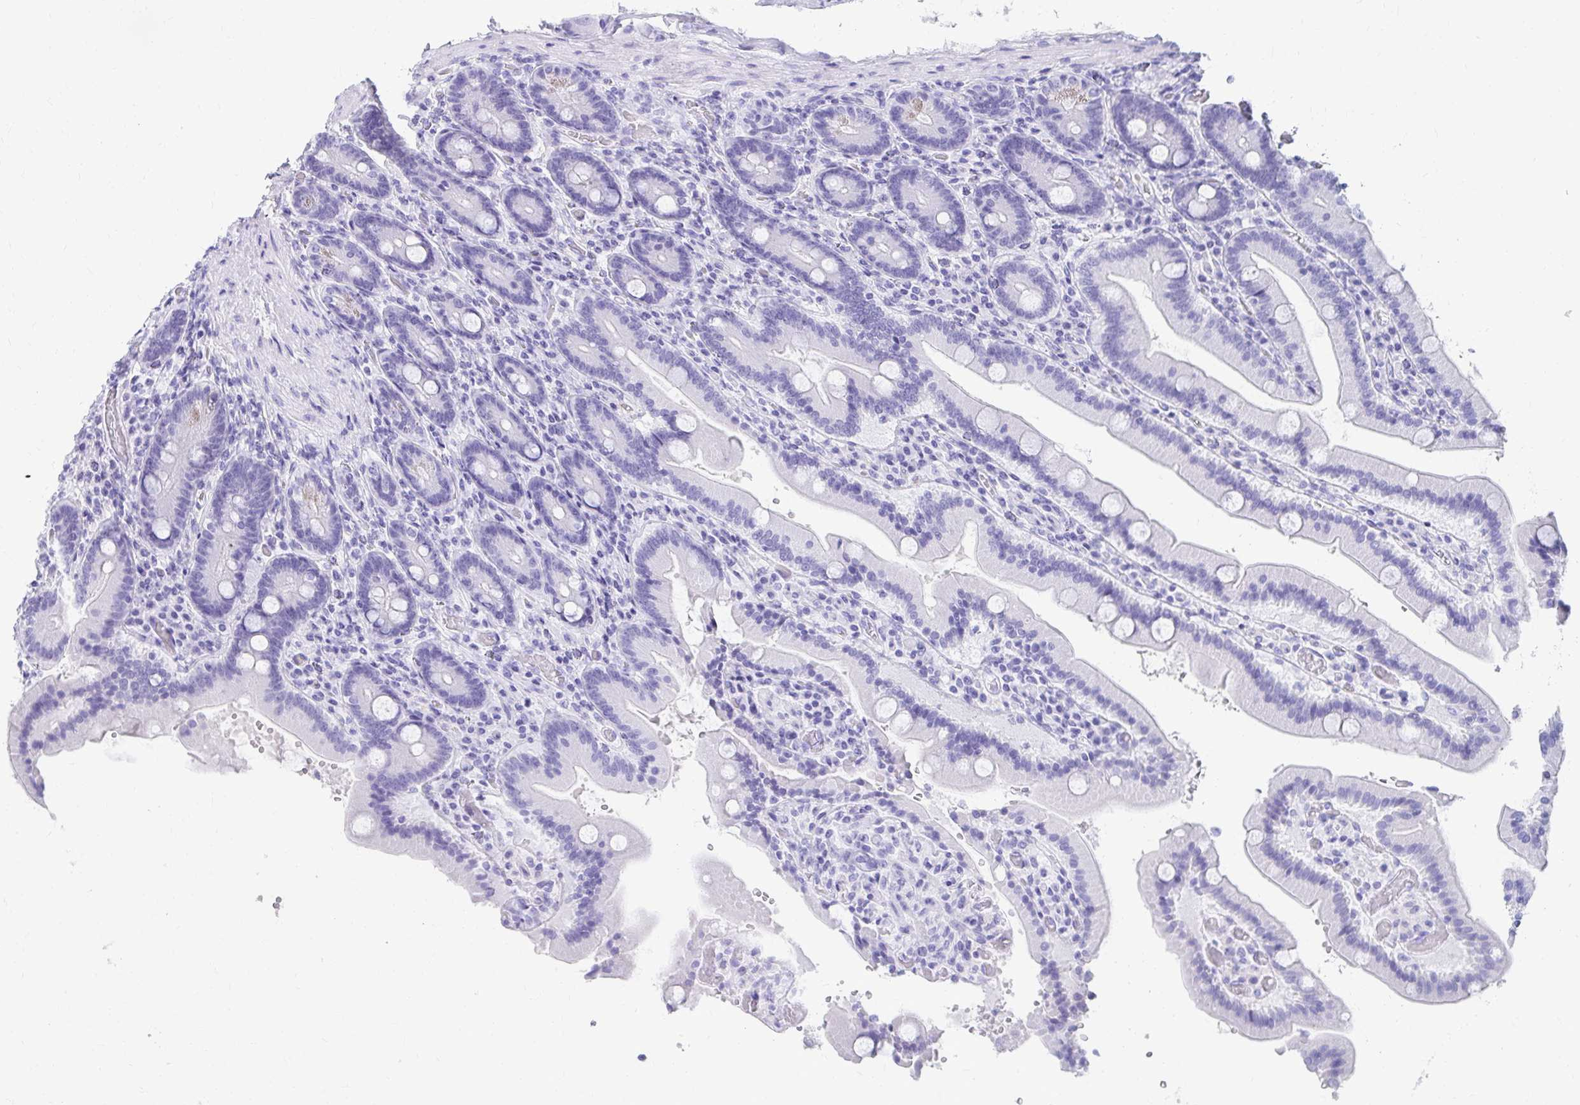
{"staining": {"intensity": "negative", "quantity": "none", "location": "none"}, "tissue": "duodenum", "cell_type": "Glandular cells", "image_type": "normal", "snomed": [{"axis": "morphology", "description": "Normal tissue, NOS"}, {"axis": "topography", "description": "Duodenum"}], "caption": "This is a histopathology image of immunohistochemistry (IHC) staining of benign duodenum, which shows no expression in glandular cells. (Brightfield microscopy of DAB (3,3'-diaminobenzidine) immunohistochemistry (IHC) at high magnification).", "gene": "DPEP3", "patient": {"sex": "female", "age": 62}}